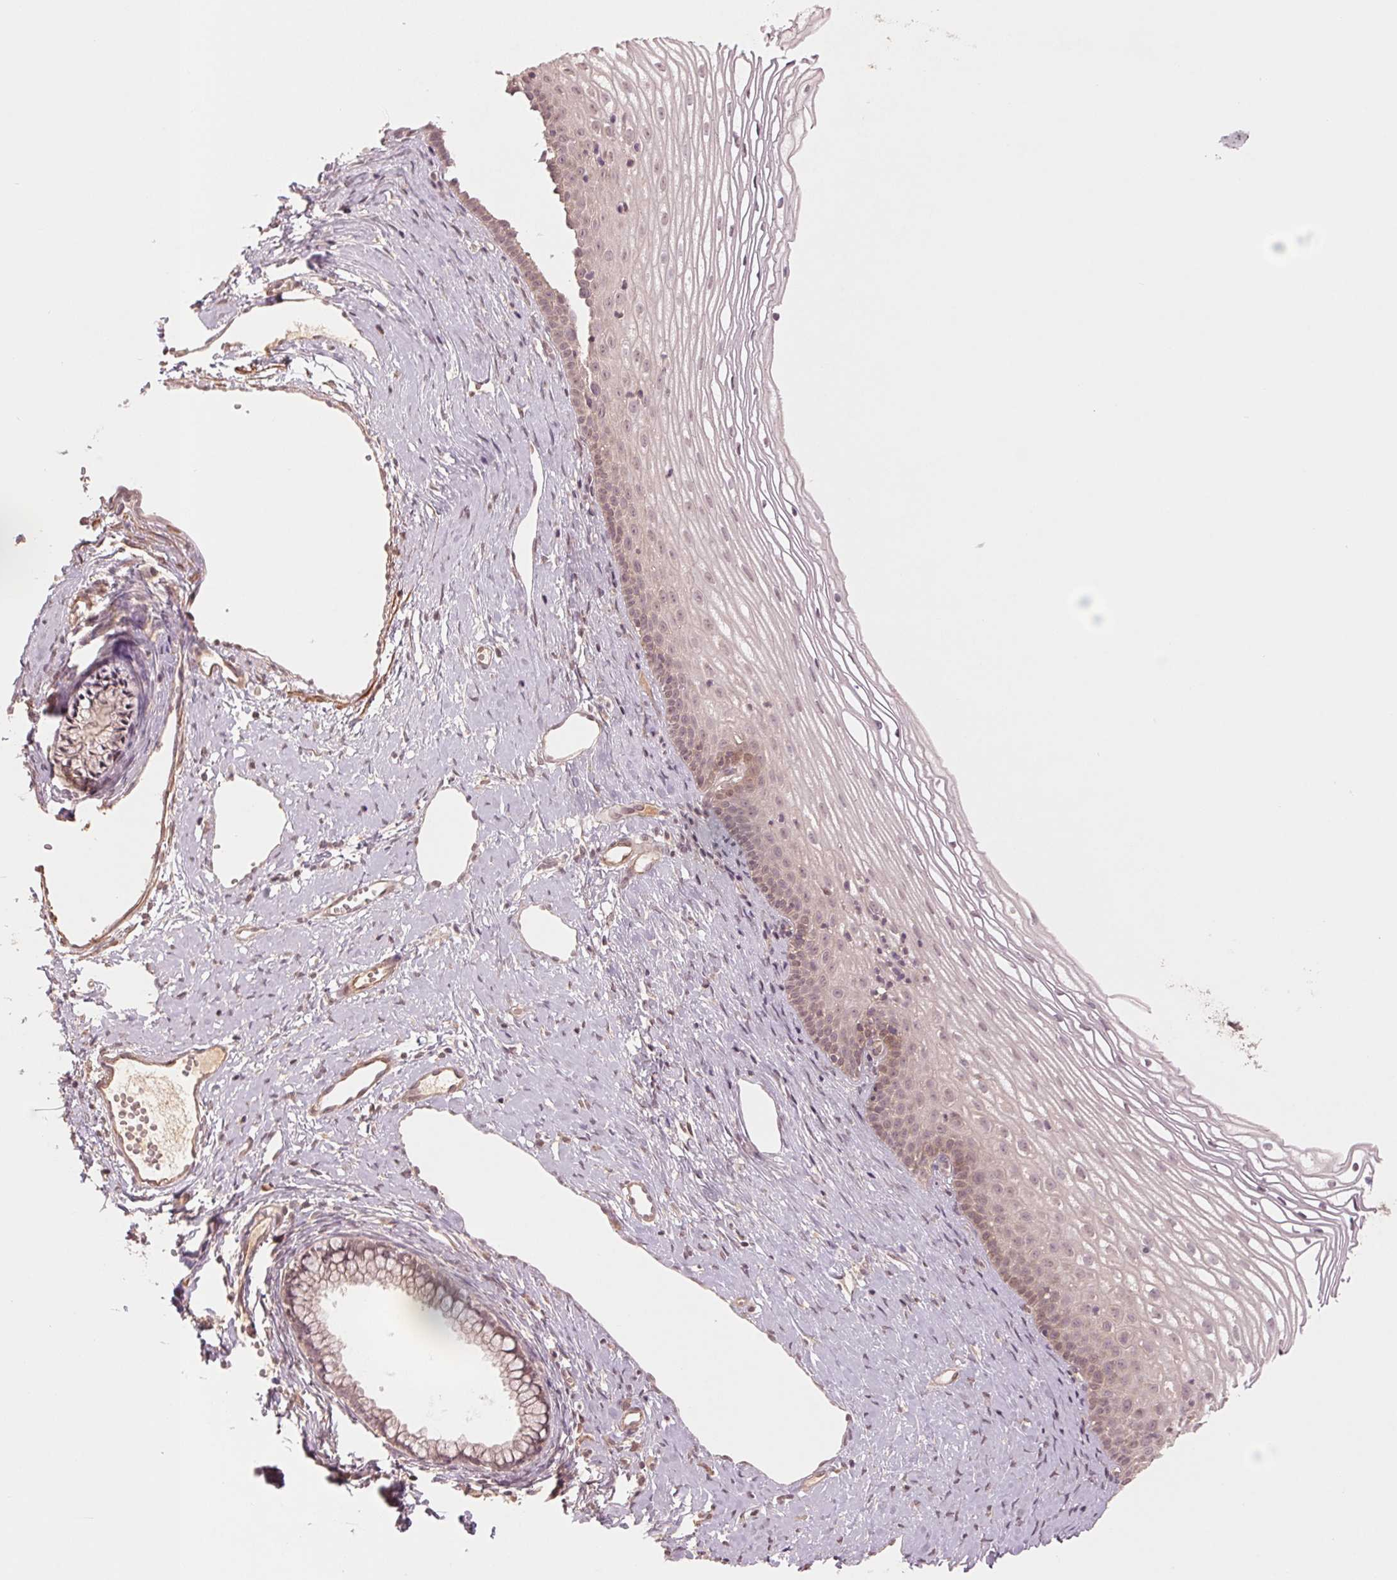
{"staining": {"intensity": "weak", "quantity": "<25%", "location": "cytoplasmic/membranous"}, "tissue": "cervix", "cell_type": "Glandular cells", "image_type": "normal", "snomed": [{"axis": "morphology", "description": "Normal tissue, NOS"}, {"axis": "topography", "description": "Cervix"}], "caption": "This is a image of immunohistochemistry (IHC) staining of benign cervix, which shows no staining in glandular cells.", "gene": "PPIAL4A", "patient": {"sex": "female", "age": 40}}